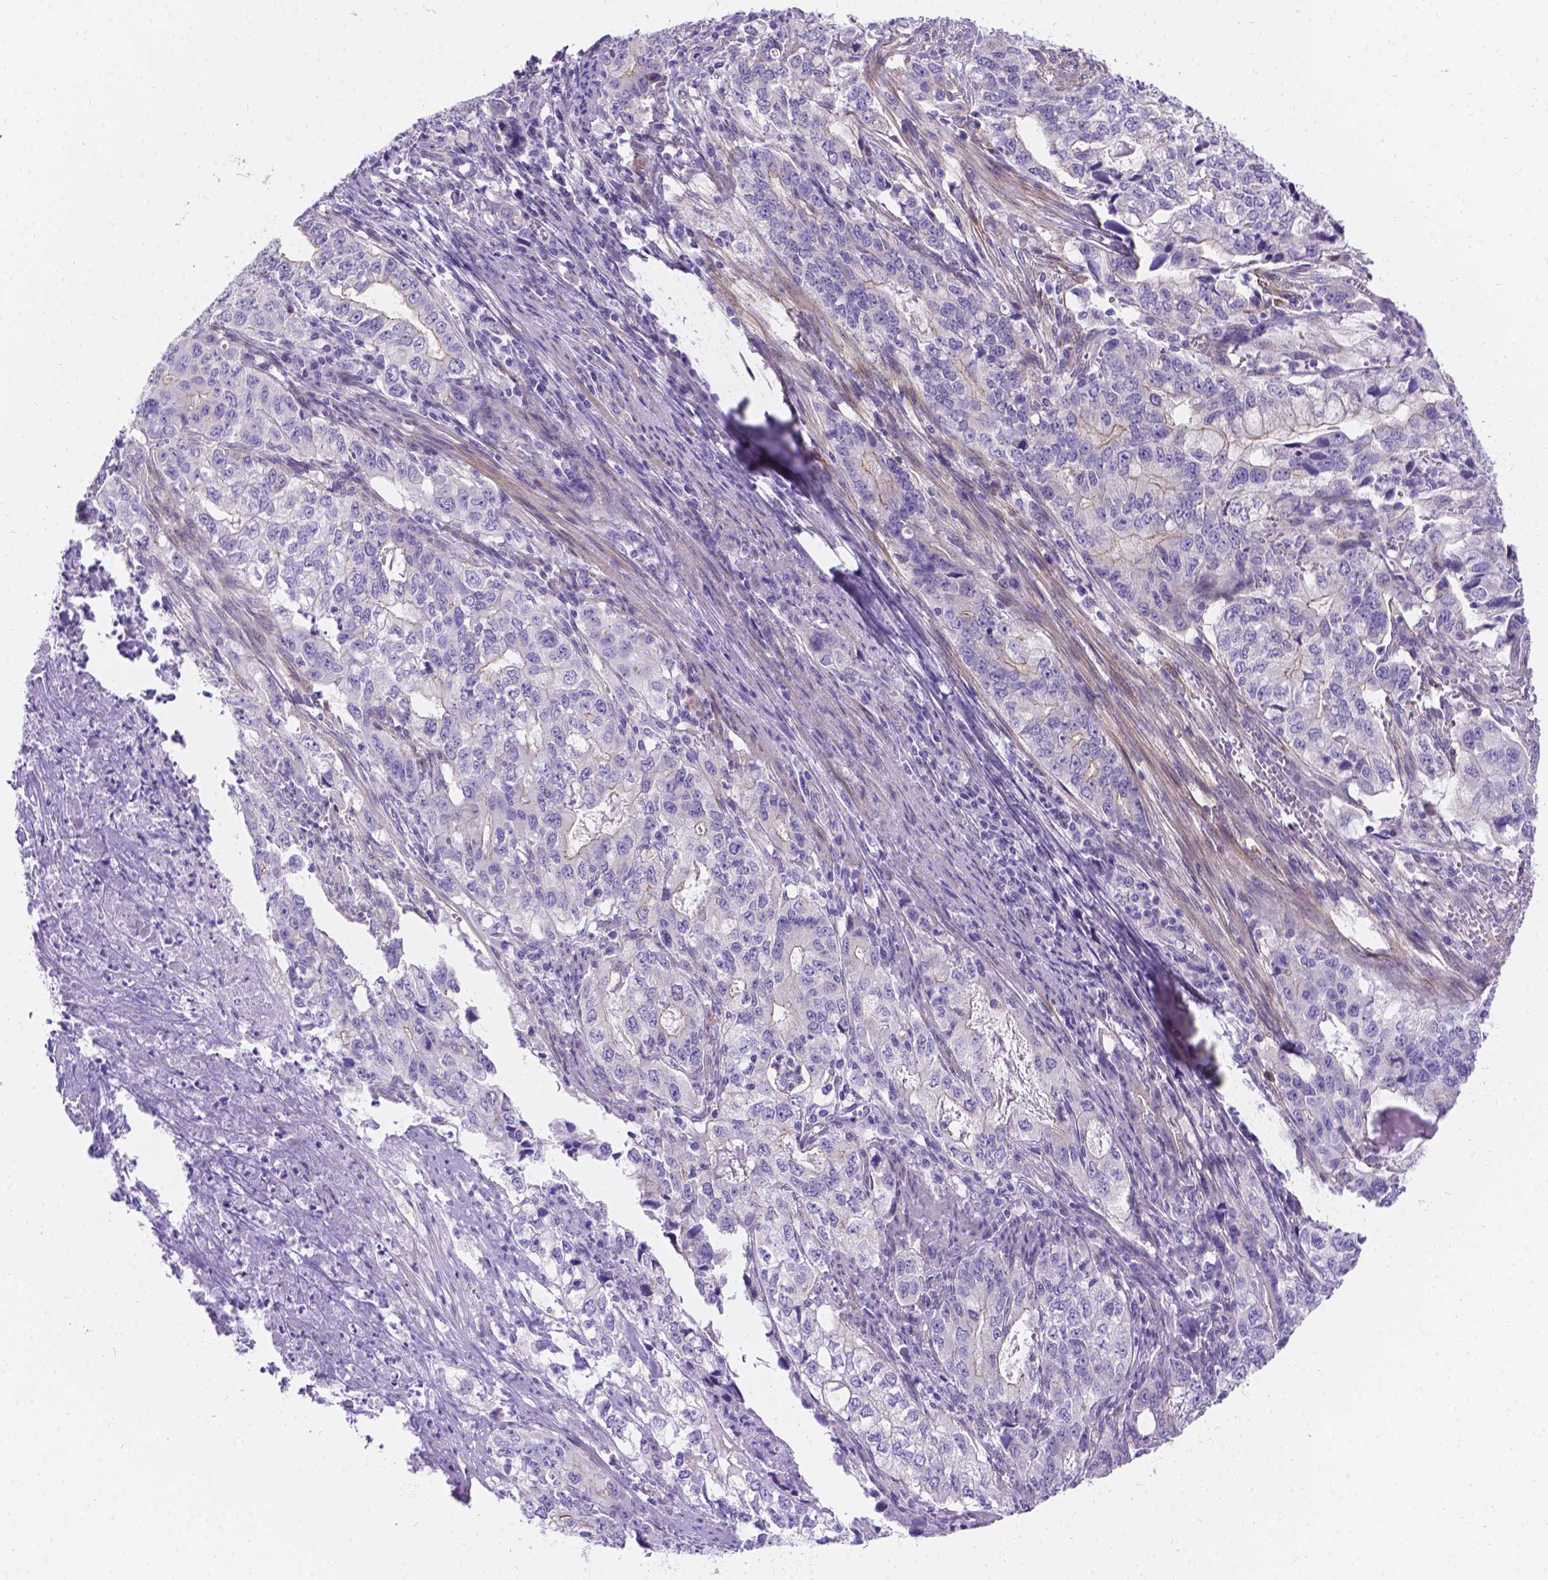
{"staining": {"intensity": "negative", "quantity": "none", "location": "none"}, "tissue": "stomach cancer", "cell_type": "Tumor cells", "image_type": "cancer", "snomed": [{"axis": "morphology", "description": "Adenocarcinoma, NOS"}, {"axis": "topography", "description": "Stomach, lower"}], "caption": "DAB immunohistochemical staining of human stomach adenocarcinoma shows no significant positivity in tumor cells. (Brightfield microscopy of DAB immunohistochemistry (IHC) at high magnification).", "gene": "PALS1", "patient": {"sex": "female", "age": 72}}